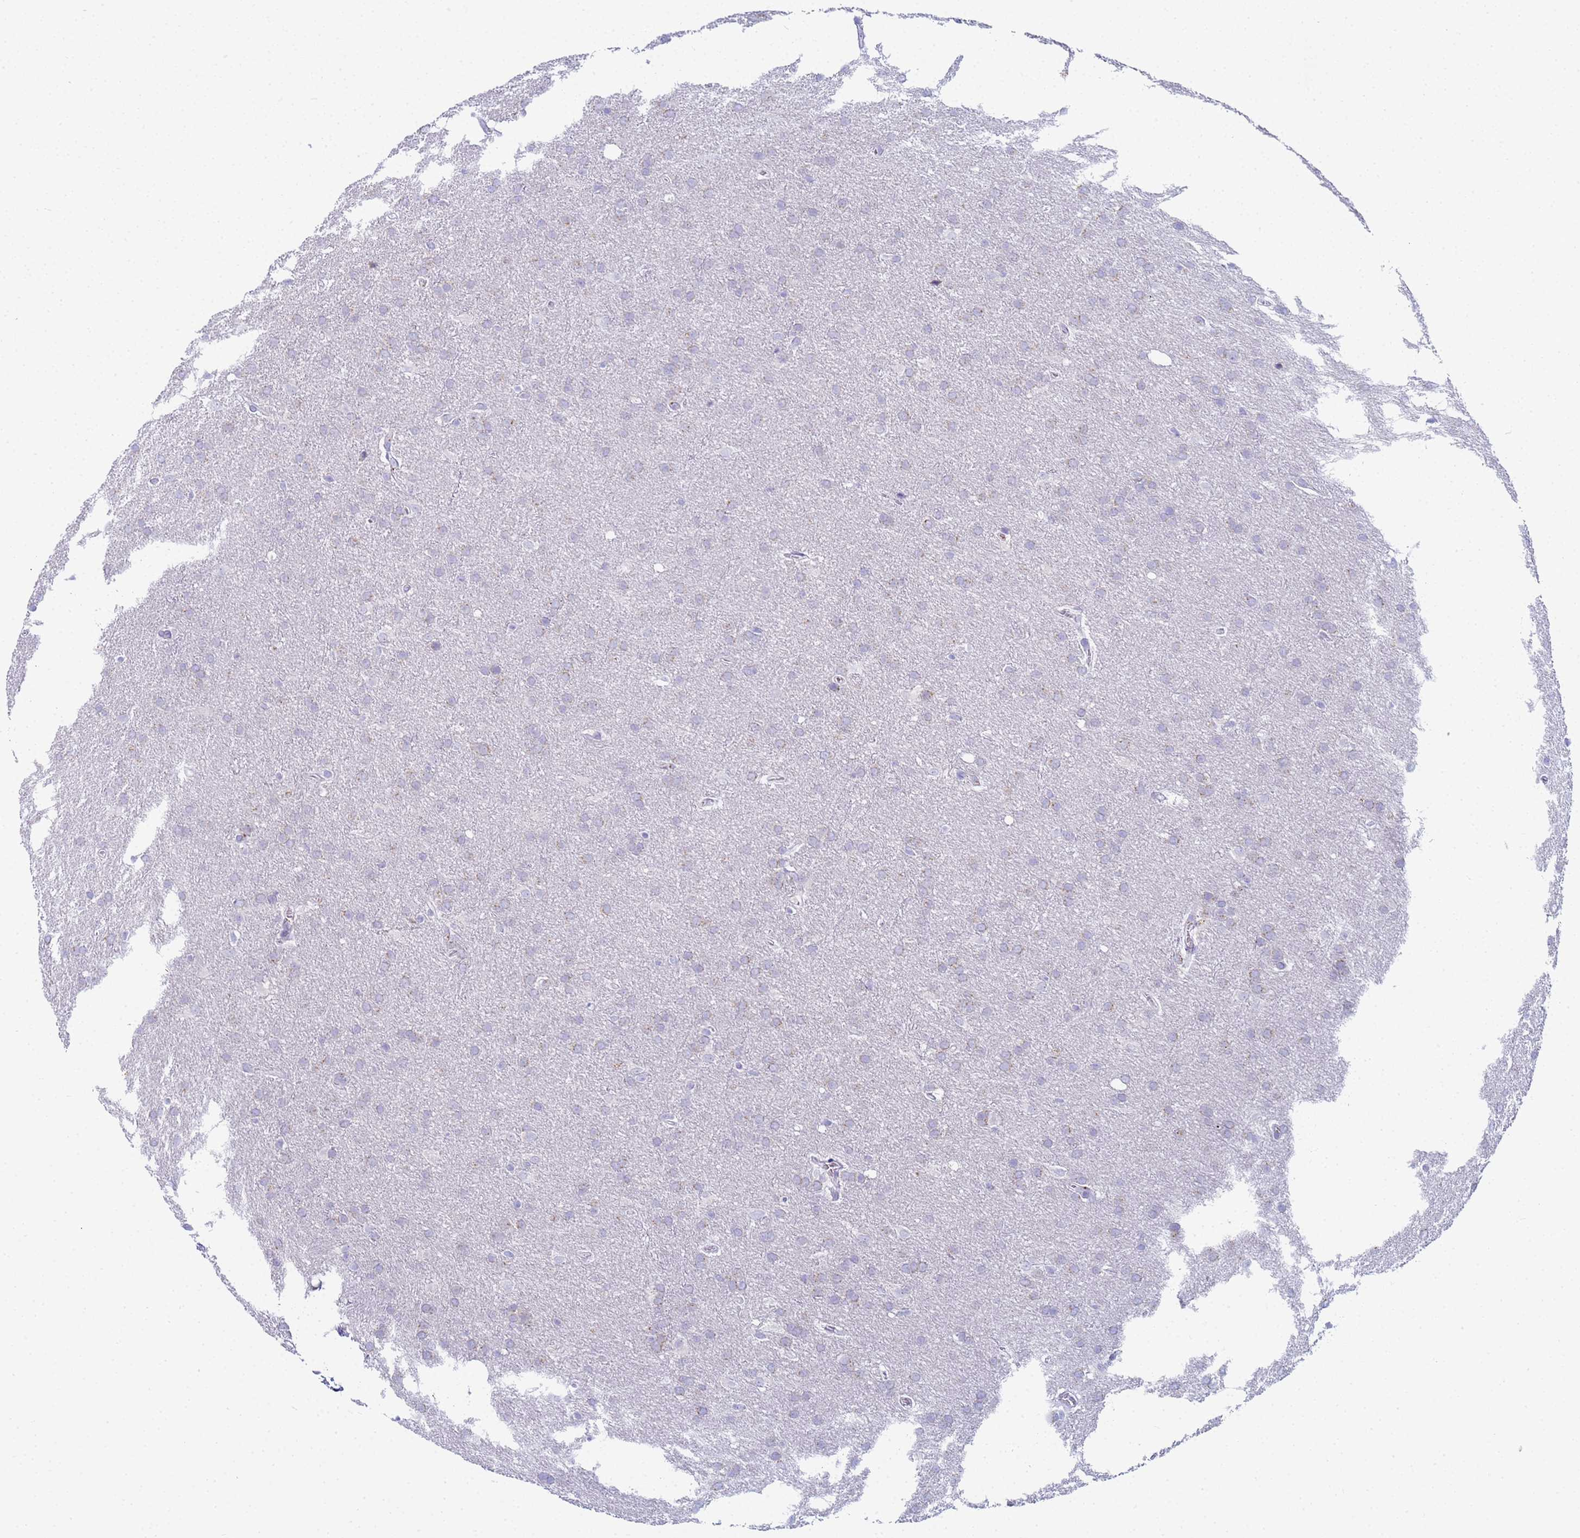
{"staining": {"intensity": "negative", "quantity": "none", "location": "none"}, "tissue": "glioma", "cell_type": "Tumor cells", "image_type": "cancer", "snomed": [{"axis": "morphology", "description": "Glioma, malignant, Low grade"}, {"axis": "topography", "description": "Brain"}], "caption": "An immunohistochemistry histopathology image of glioma is shown. There is no staining in tumor cells of glioma. Nuclei are stained in blue.", "gene": "CR1", "patient": {"sex": "female", "age": 32}}